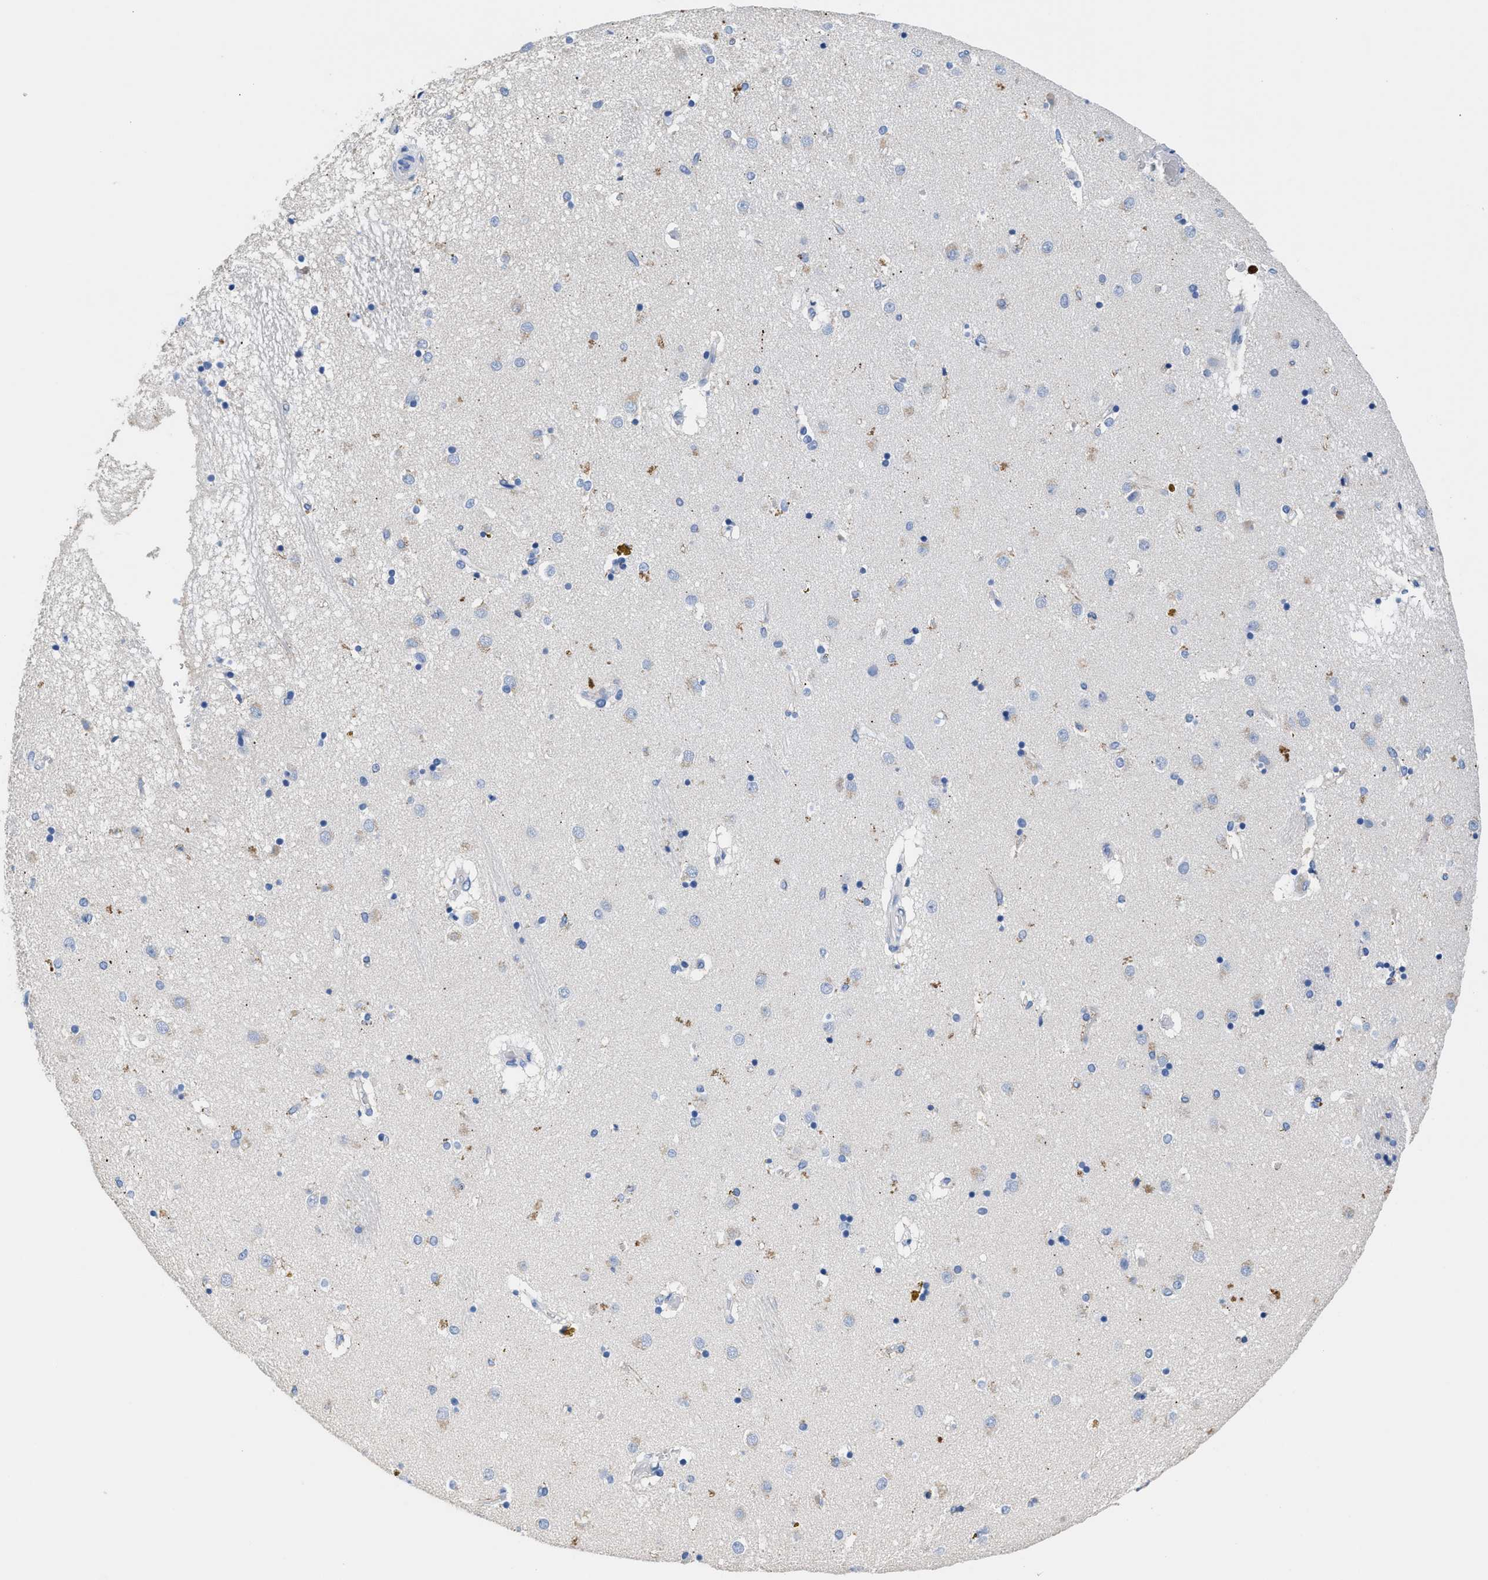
{"staining": {"intensity": "weak", "quantity": "<25%", "location": "cytoplasmic/membranous"}, "tissue": "caudate", "cell_type": "Glial cells", "image_type": "normal", "snomed": [{"axis": "morphology", "description": "Normal tissue, NOS"}, {"axis": "topography", "description": "Lateral ventricle wall"}], "caption": "High magnification brightfield microscopy of benign caudate stained with DAB (brown) and counterstained with hematoxylin (blue): glial cells show no significant positivity.", "gene": "SLFN13", "patient": {"sex": "male", "age": 70}}